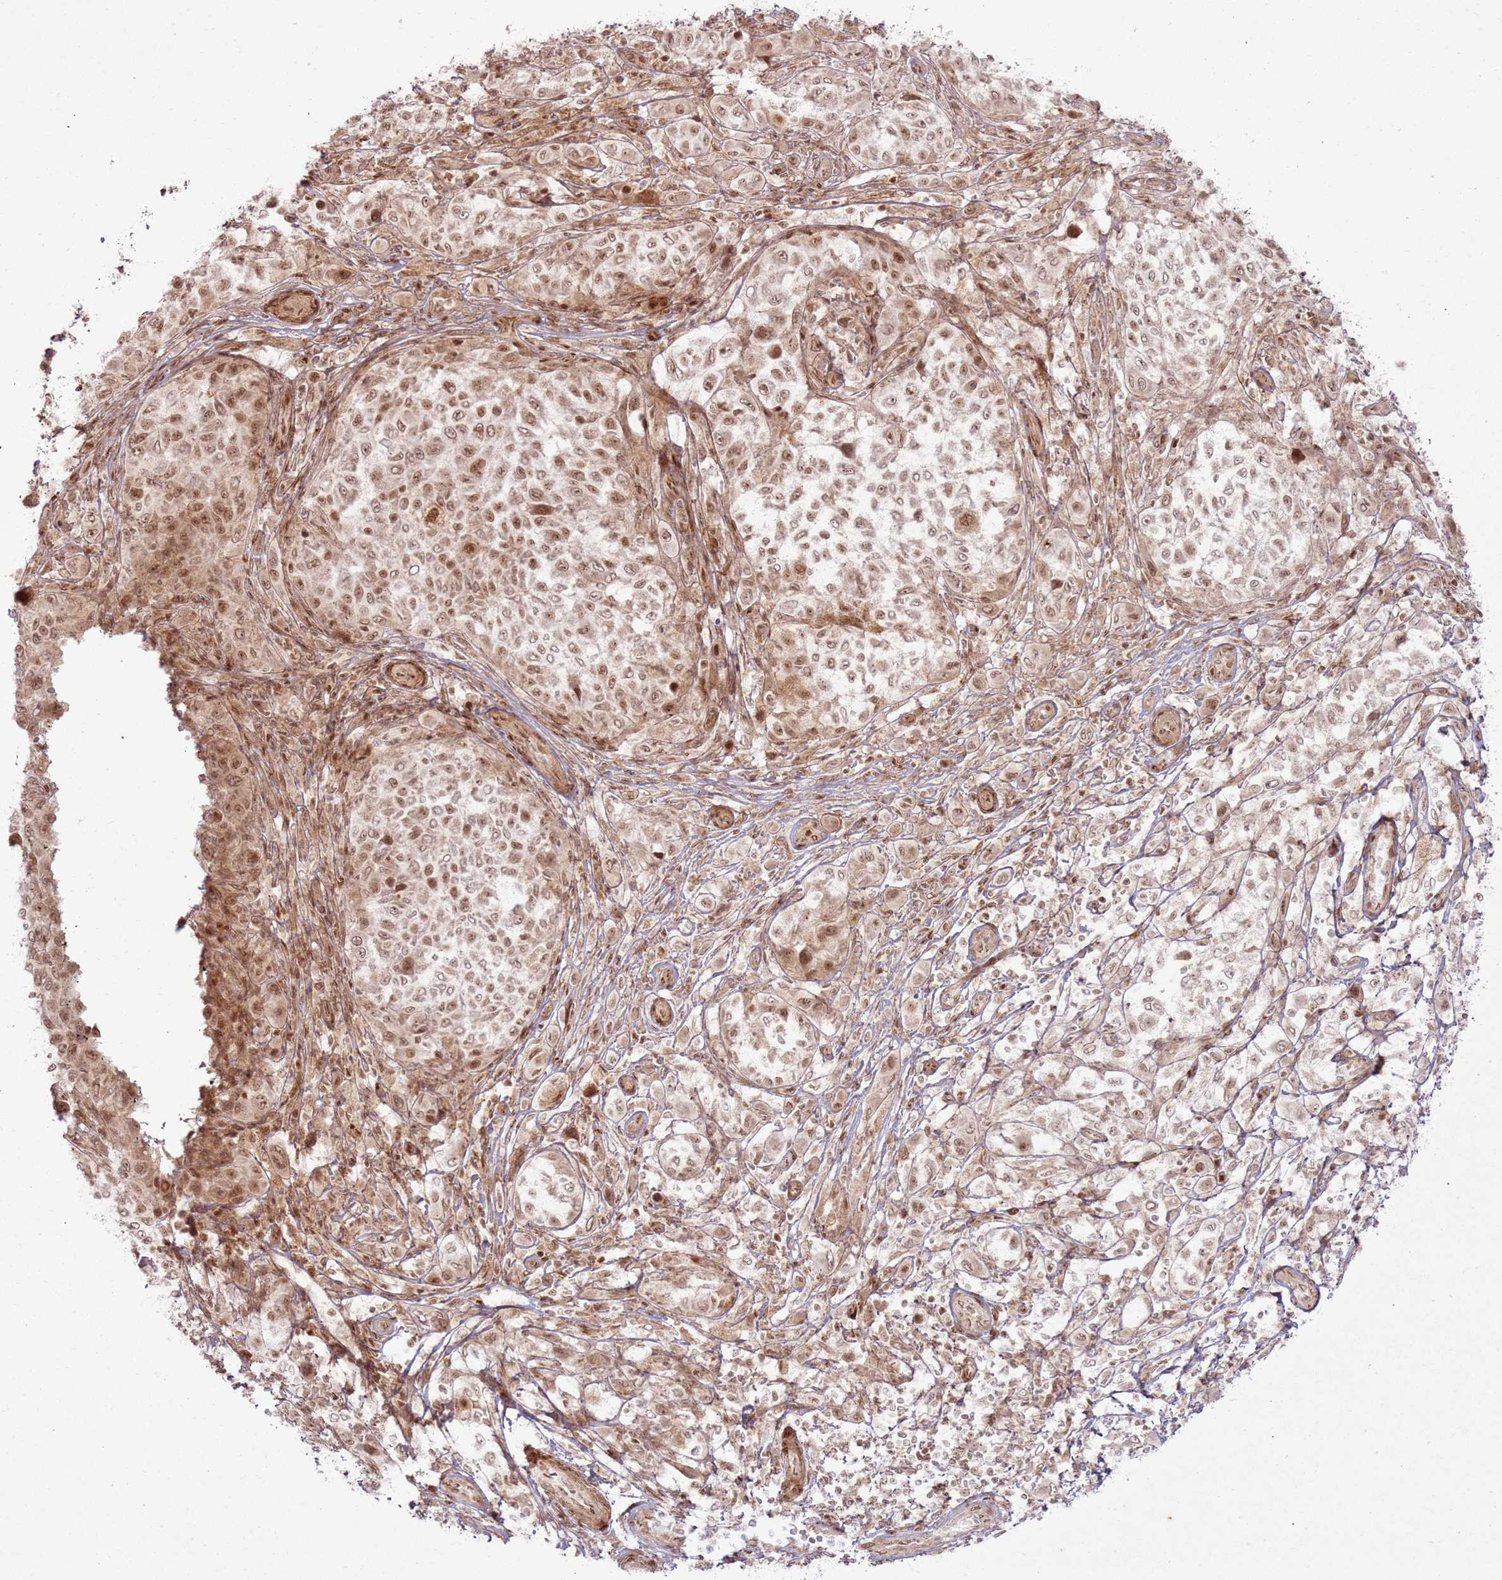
{"staining": {"intensity": "moderate", "quantity": ">75%", "location": "cytoplasmic/membranous,nuclear"}, "tissue": "melanoma", "cell_type": "Tumor cells", "image_type": "cancer", "snomed": [{"axis": "morphology", "description": "Malignant melanoma, NOS"}, {"axis": "topography", "description": "Skin"}], "caption": "The immunohistochemical stain labels moderate cytoplasmic/membranous and nuclear staining in tumor cells of melanoma tissue.", "gene": "KLHL36", "patient": {"sex": "male", "age": 68}}